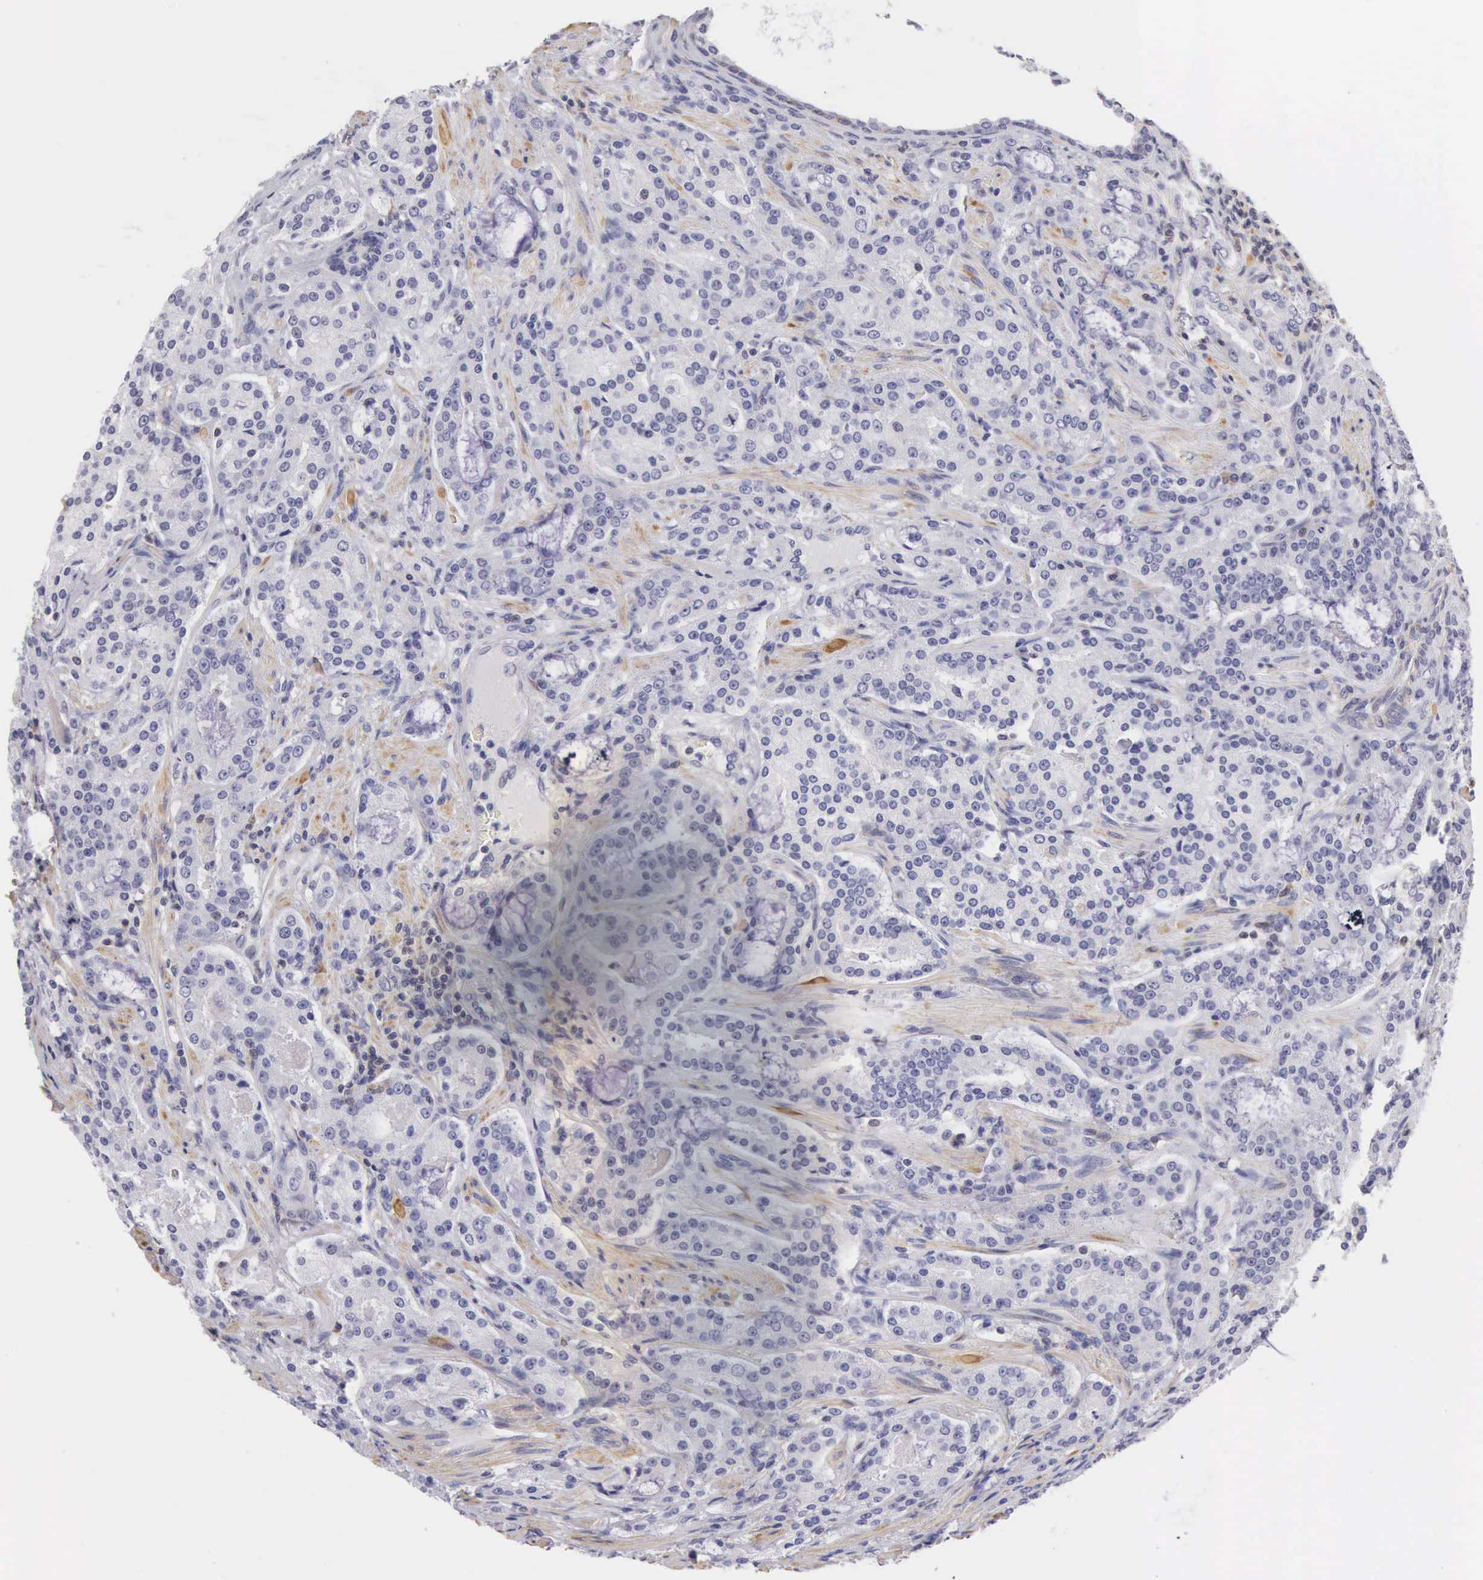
{"staining": {"intensity": "negative", "quantity": "none", "location": "none"}, "tissue": "prostate cancer", "cell_type": "Tumor cells", "image_type": "cancer", "snomed": [{"axis": "morphology", "description": "Adenocarcinoma, Medium grade"}, {"axis": "topography", "description": "Prostate"}], "caption": "Tumor cells are negative for brown protein staining in medium-grade adenocarcinoma (prostate).", "gene": "OSBPL3", "patient": {"sex": "male", "age": 72}}